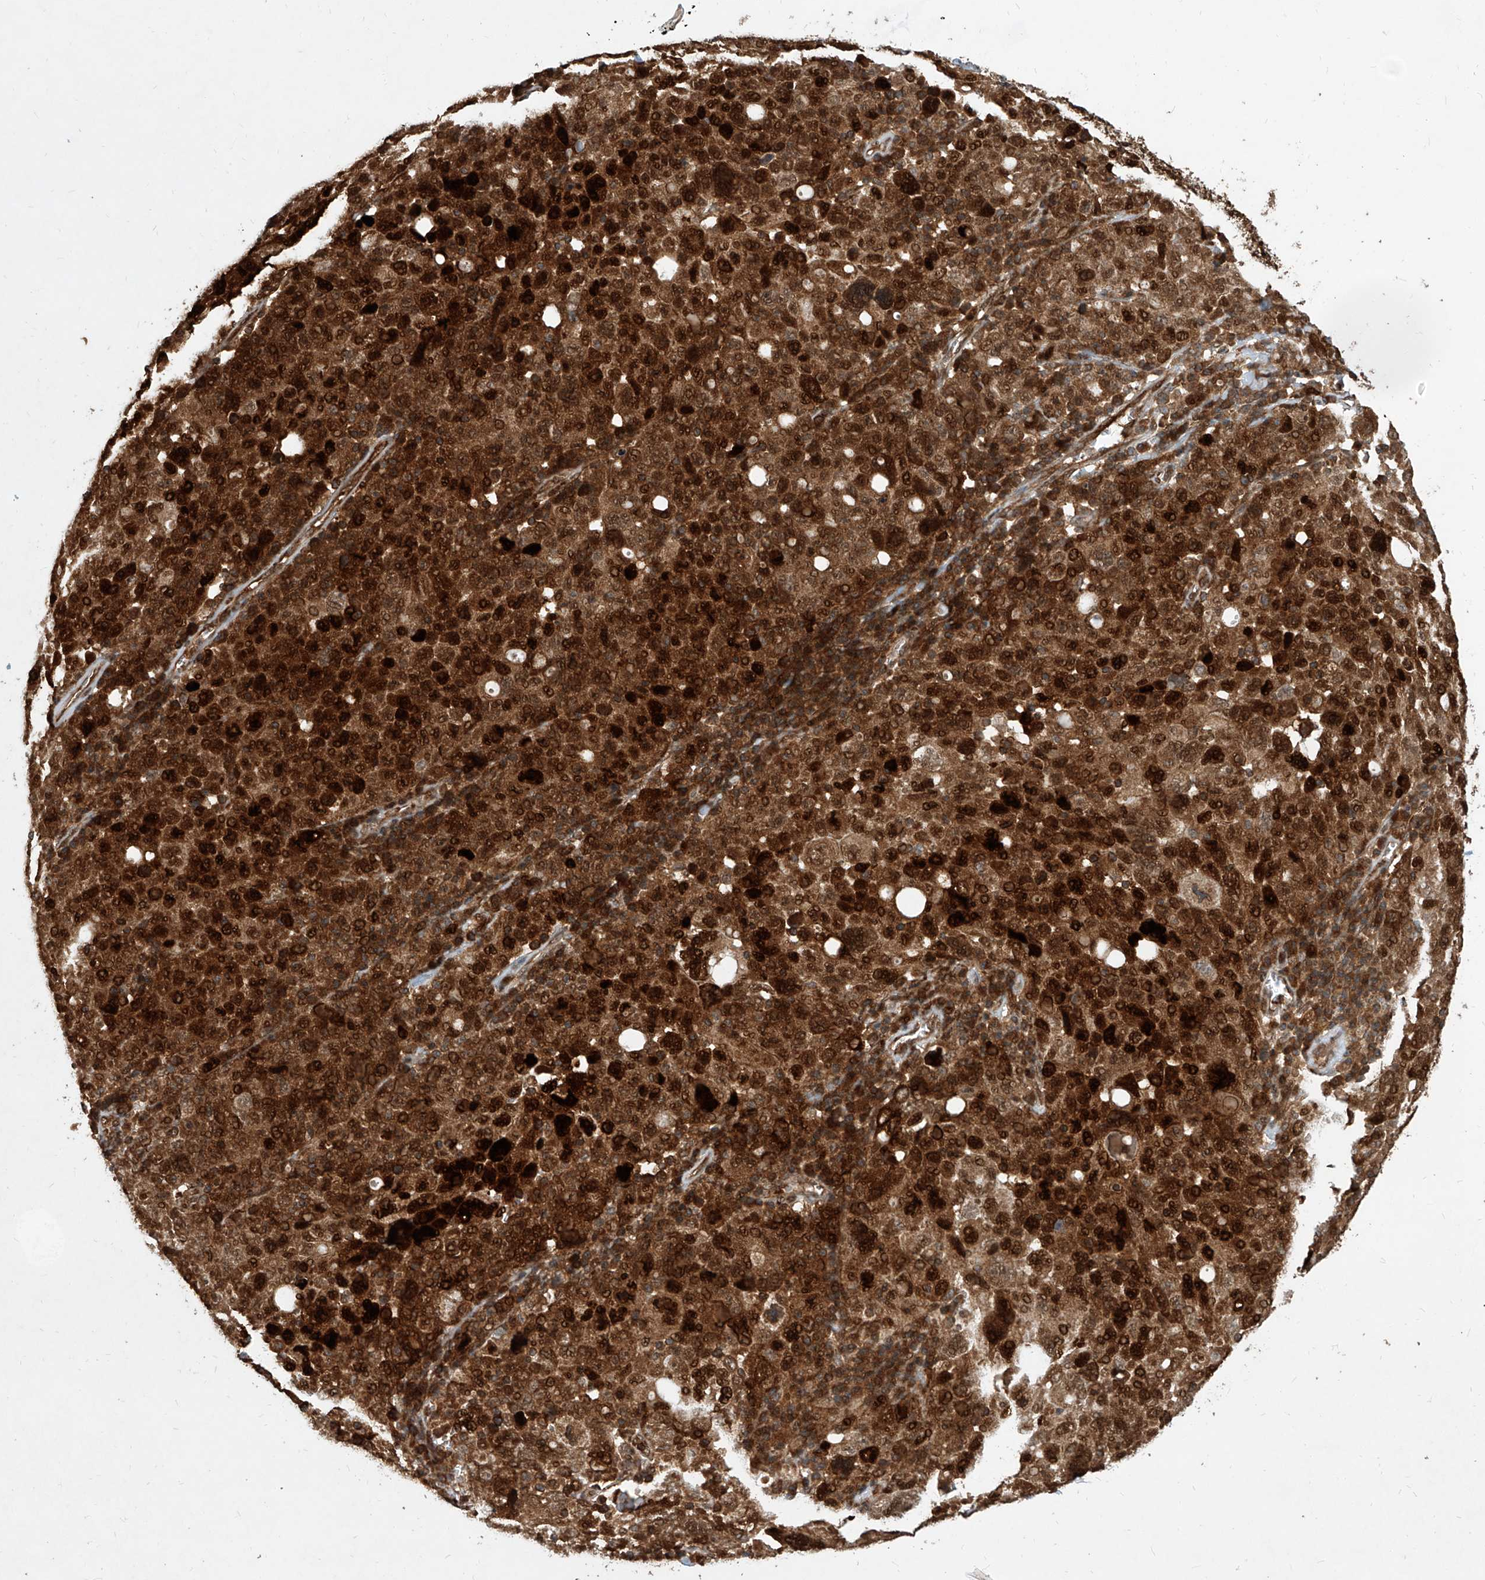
{"staining": {"intensity": "strong", "quantity": ">75%", "location": "cytoplasmic/membranous,nuclear"}, "tissue": "ovarian cancer", "cell_type": "Tumor cells", "image_type": "cancer", "snomed": [{"axis": "morphology", "description": "Carcinoma, endometroid"}, {"axis": "topography", "description": "Ovary"}], "caption": "Immunohistochemical staining of ovarian endometroid carcinoma demonstrates high levels of strong cytoplasmic/membranous and nuclear protein positivity in approximately >75% of tumor cells.", "gene": "MAGED2", "patient": {"sex": "female", "age": 62}}